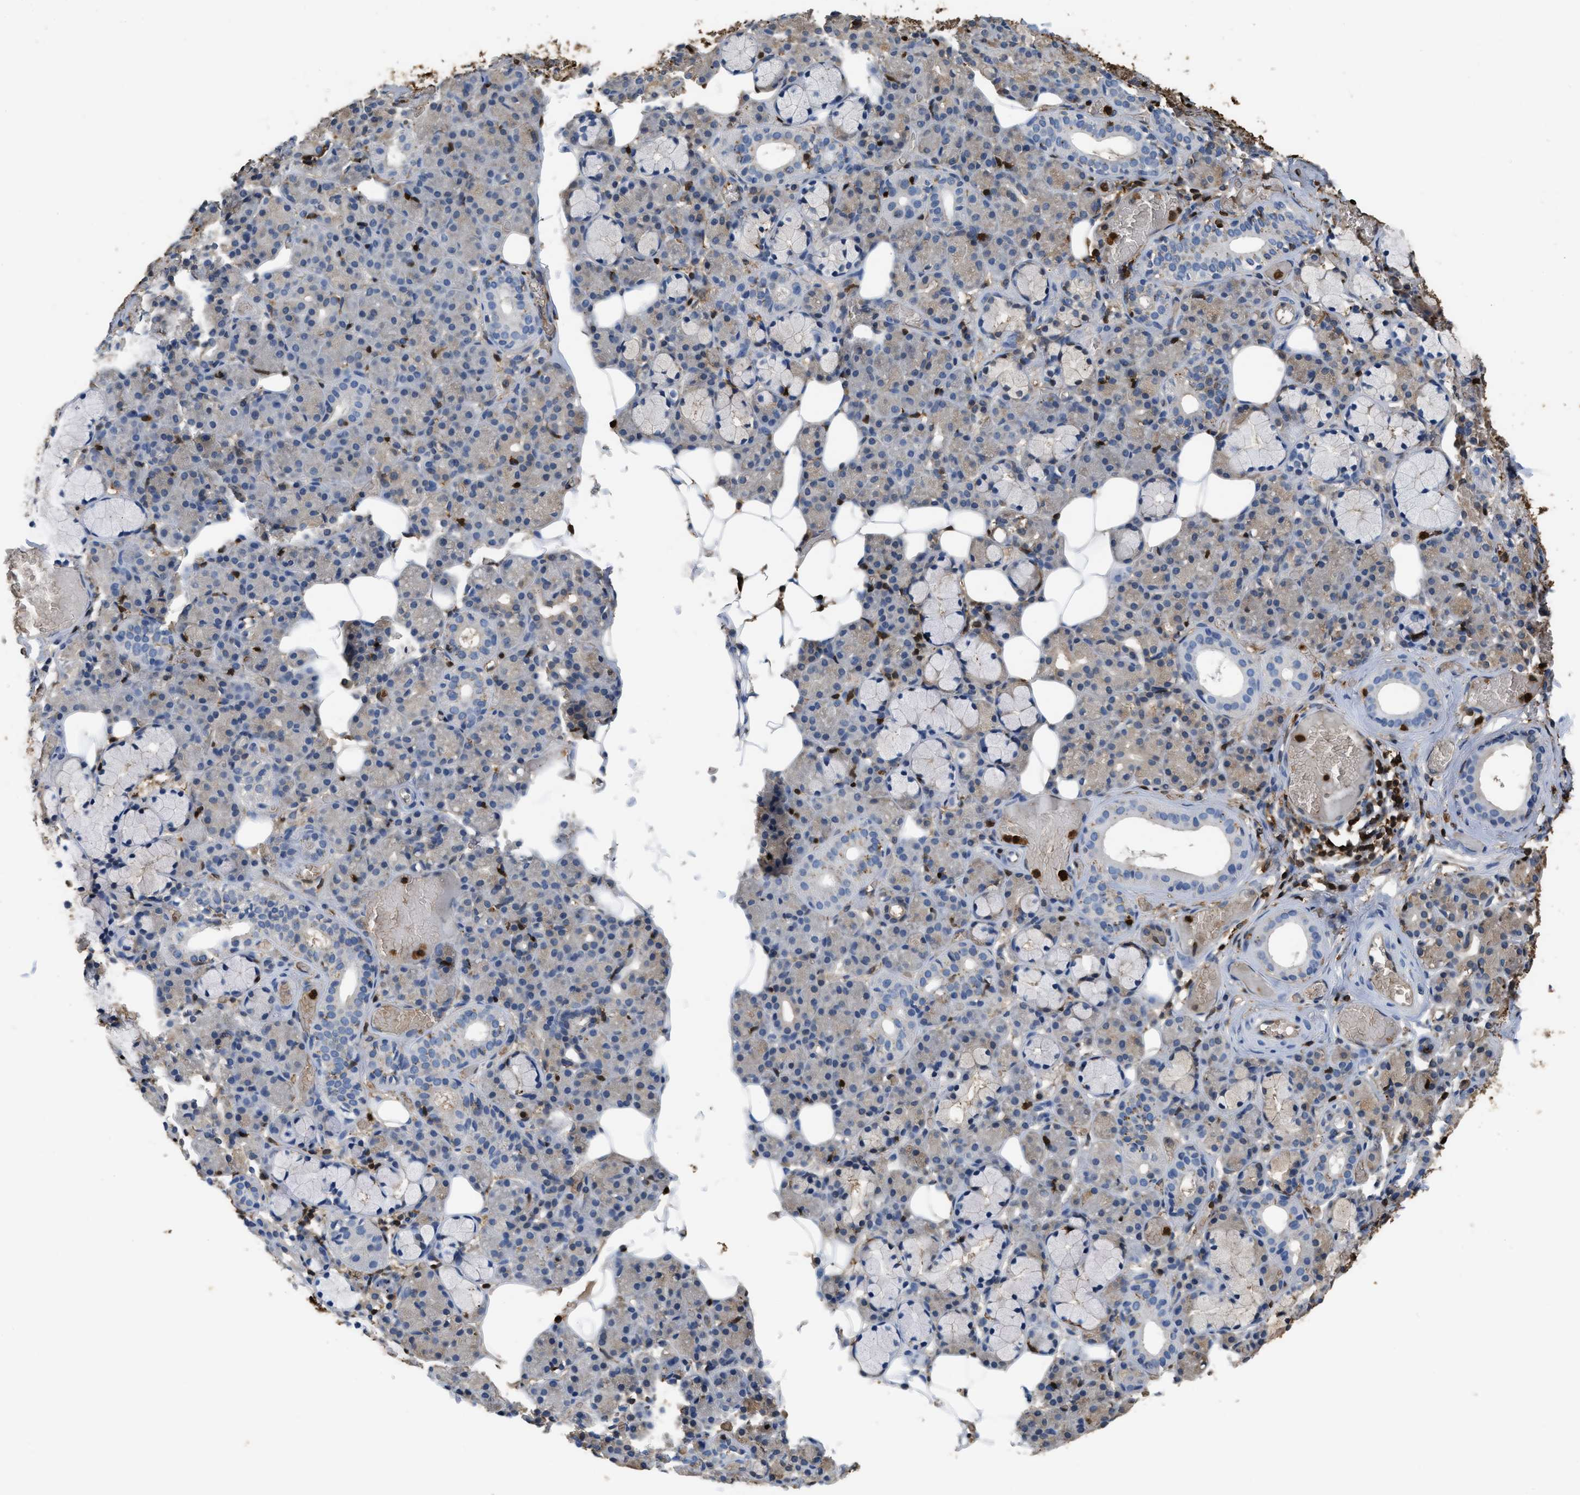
{"staining": {"intensity": "moderate", "quantity": "<25%", "location": "cytoplasmic/membranous"}, "tissue": "salivary gland", "cell_type": "Glandular cells", "image_type": "normal", "snomed": [{"axis": "morphology", "description": "Normal tissue, NOS"}, {"axis": "topography", "description": "Salivary gland"}], "caption": "Immunohistochemical staining of benign human salivary gland reveals moderate cytoplasmic/membranous protein positivity in about <25% of glandular cells.", "gene": "ARHGDIB", "patient": {"sex": "male", "age": 63}}